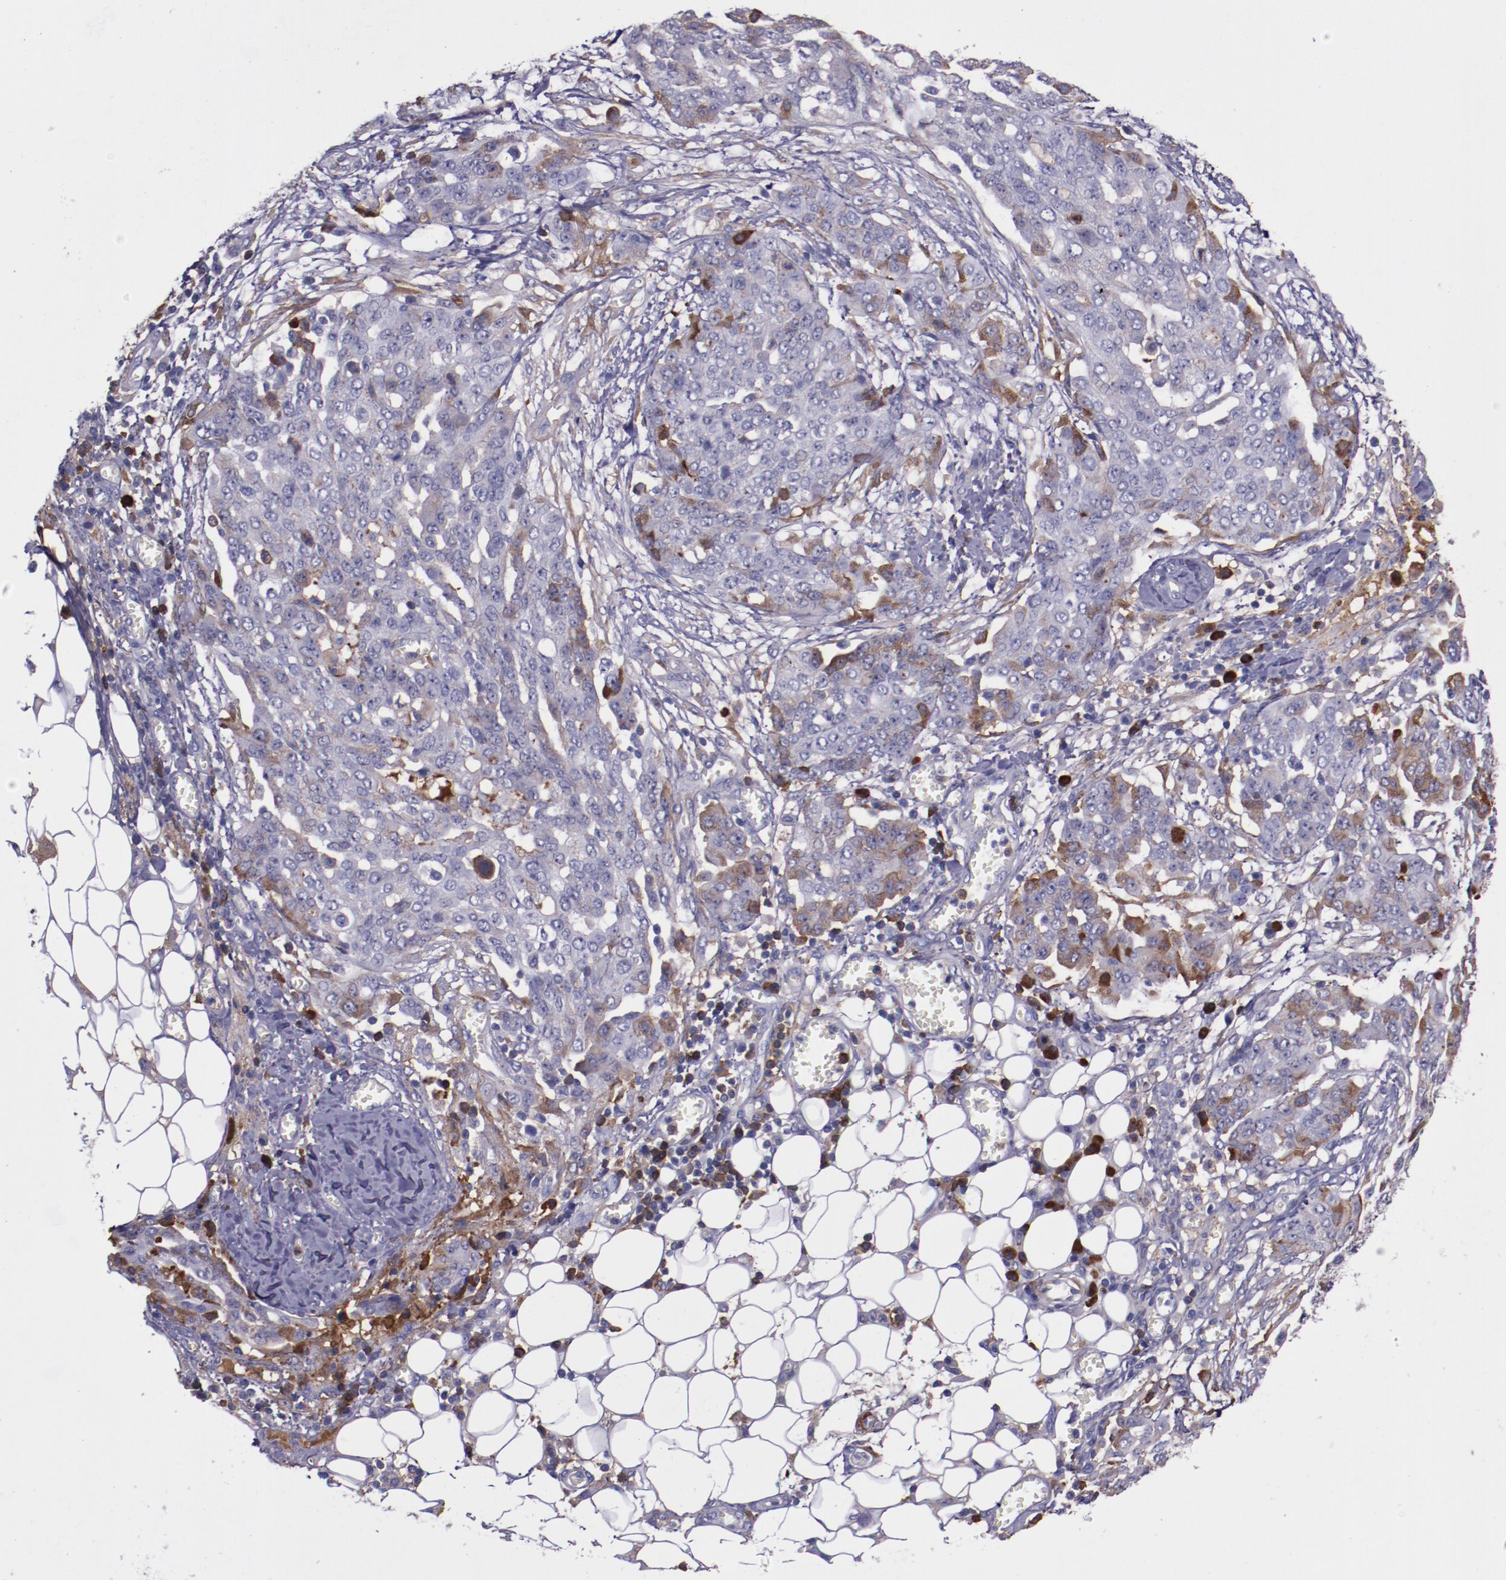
{"staining": {"intensity": "moderate", "quantity": "<25%", "location": "cytoplasmic/membranous"}, "tissue": "ovarian cancer", "cell_type": "Tumor cells", "image_type": "cancer", "snomed": [{"axis": "morphology", "description": "Cystadenocarcinoma, serous, NOS"}, {"axis": "topography", "description": "Soft tissue"}, {"axis": "topography", "description": "Ovary"}], "caption": "Immunohistochemical staining of human ovarian cancer shows moderate cytoplasmic/membranous protein positivity in approximately <25% of tumor cells.", "gene": "APOH", "patient": {"sex": "female", "age": 57}}